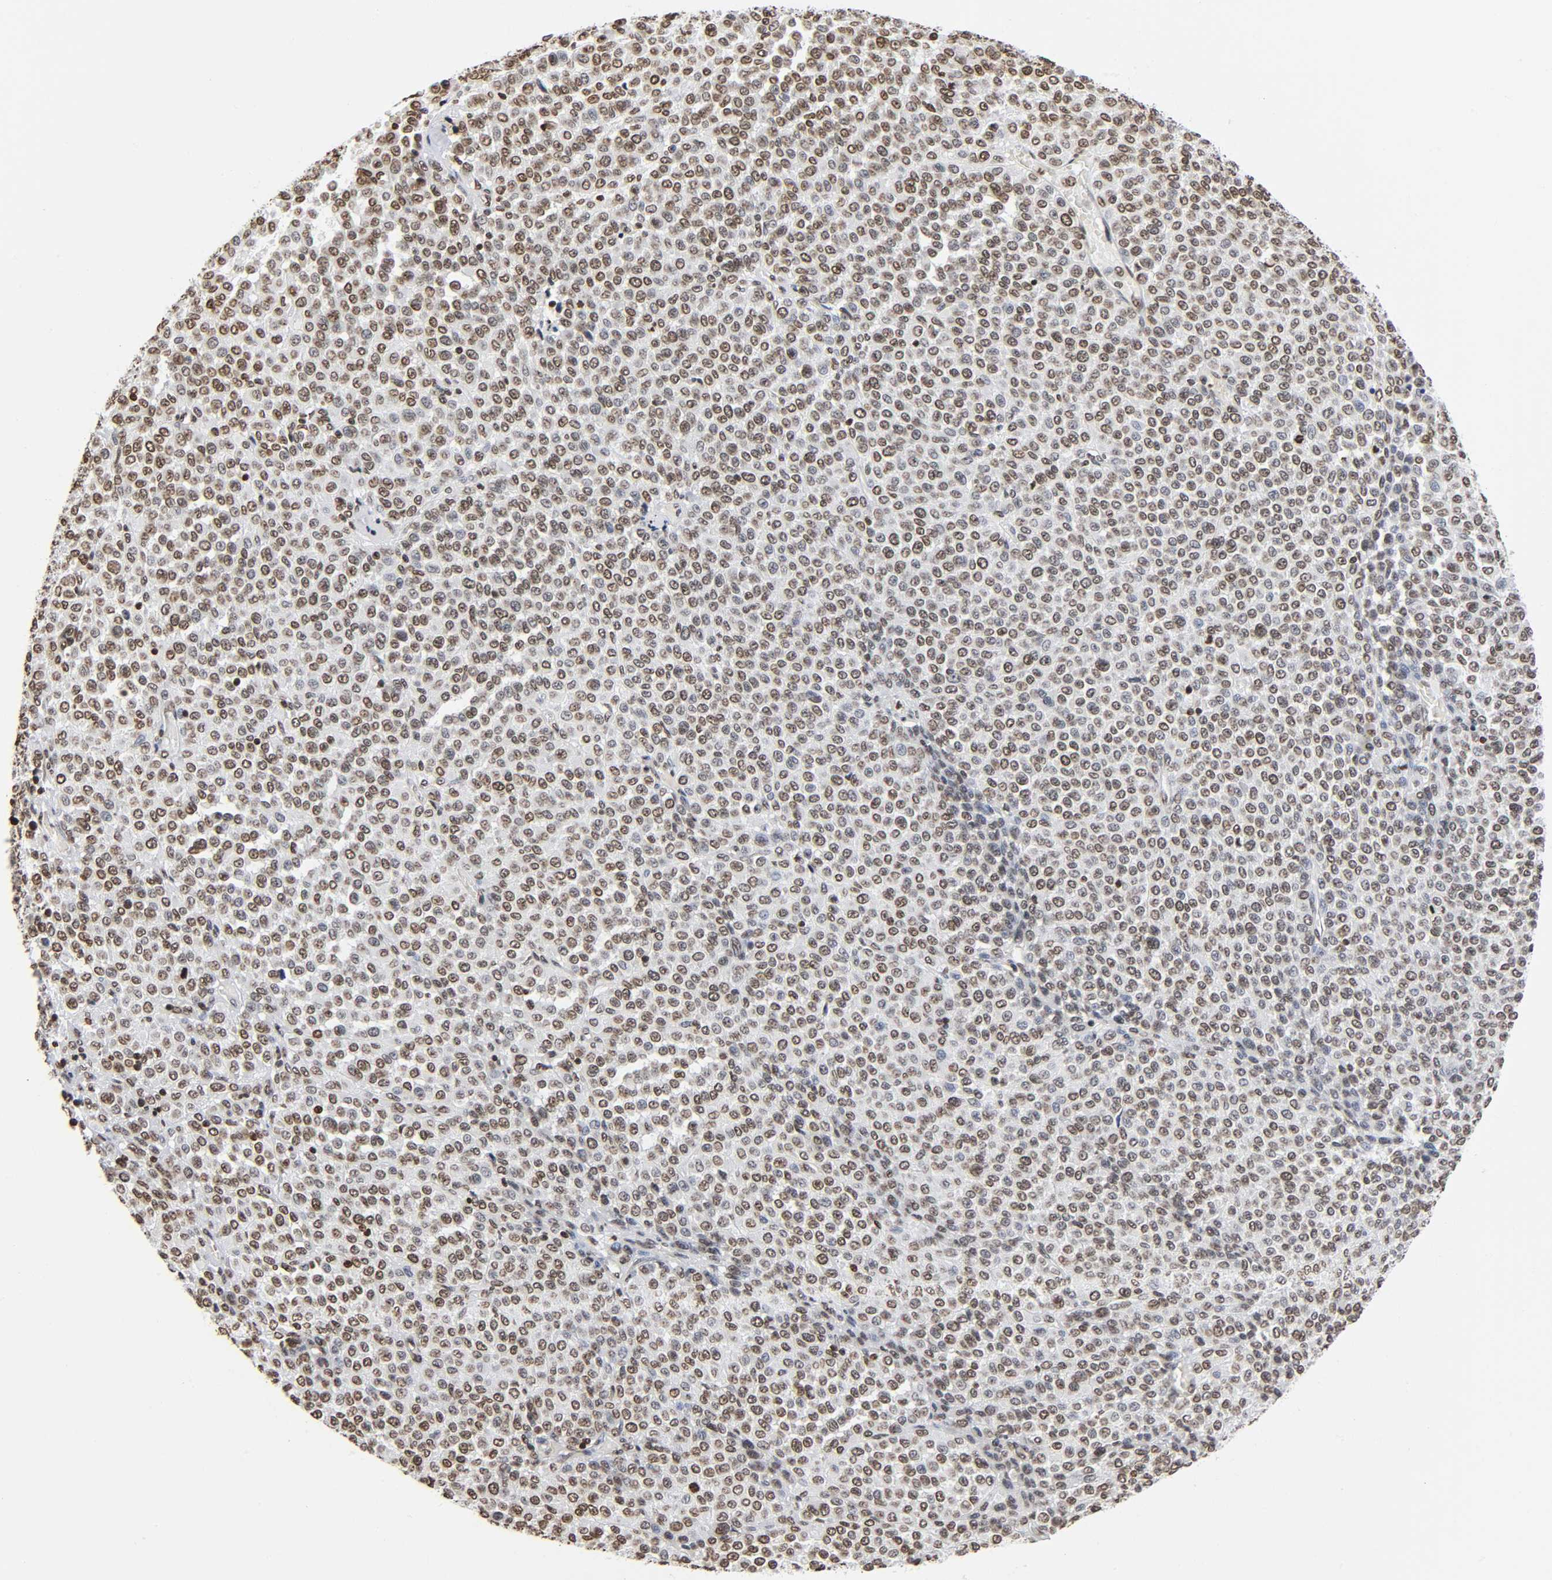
{"staining": {"intensity": "moderate", "quantity": ">75%", "location": "nuclear"}, "tissue": "melanoma", "cell_type": "Tumor cells", "image_type": "cancer", "snomed": [{"axis": "morphology", "description": "Malignant melanoma, Metastatic site"}, {"axis": "topography", "description": "Pancreas"}], "caption": "DAB immunohistochemical staining of malignant melanoma (metastatic site) exhibits moderate nuclear protein staining in approximately >75% of tumor cells. Immunohistochemistry stains the protein in brown and the nuclei are stained blue.", "gene": "HOXA6", "patient": {"sex": "female", "age": 30}}